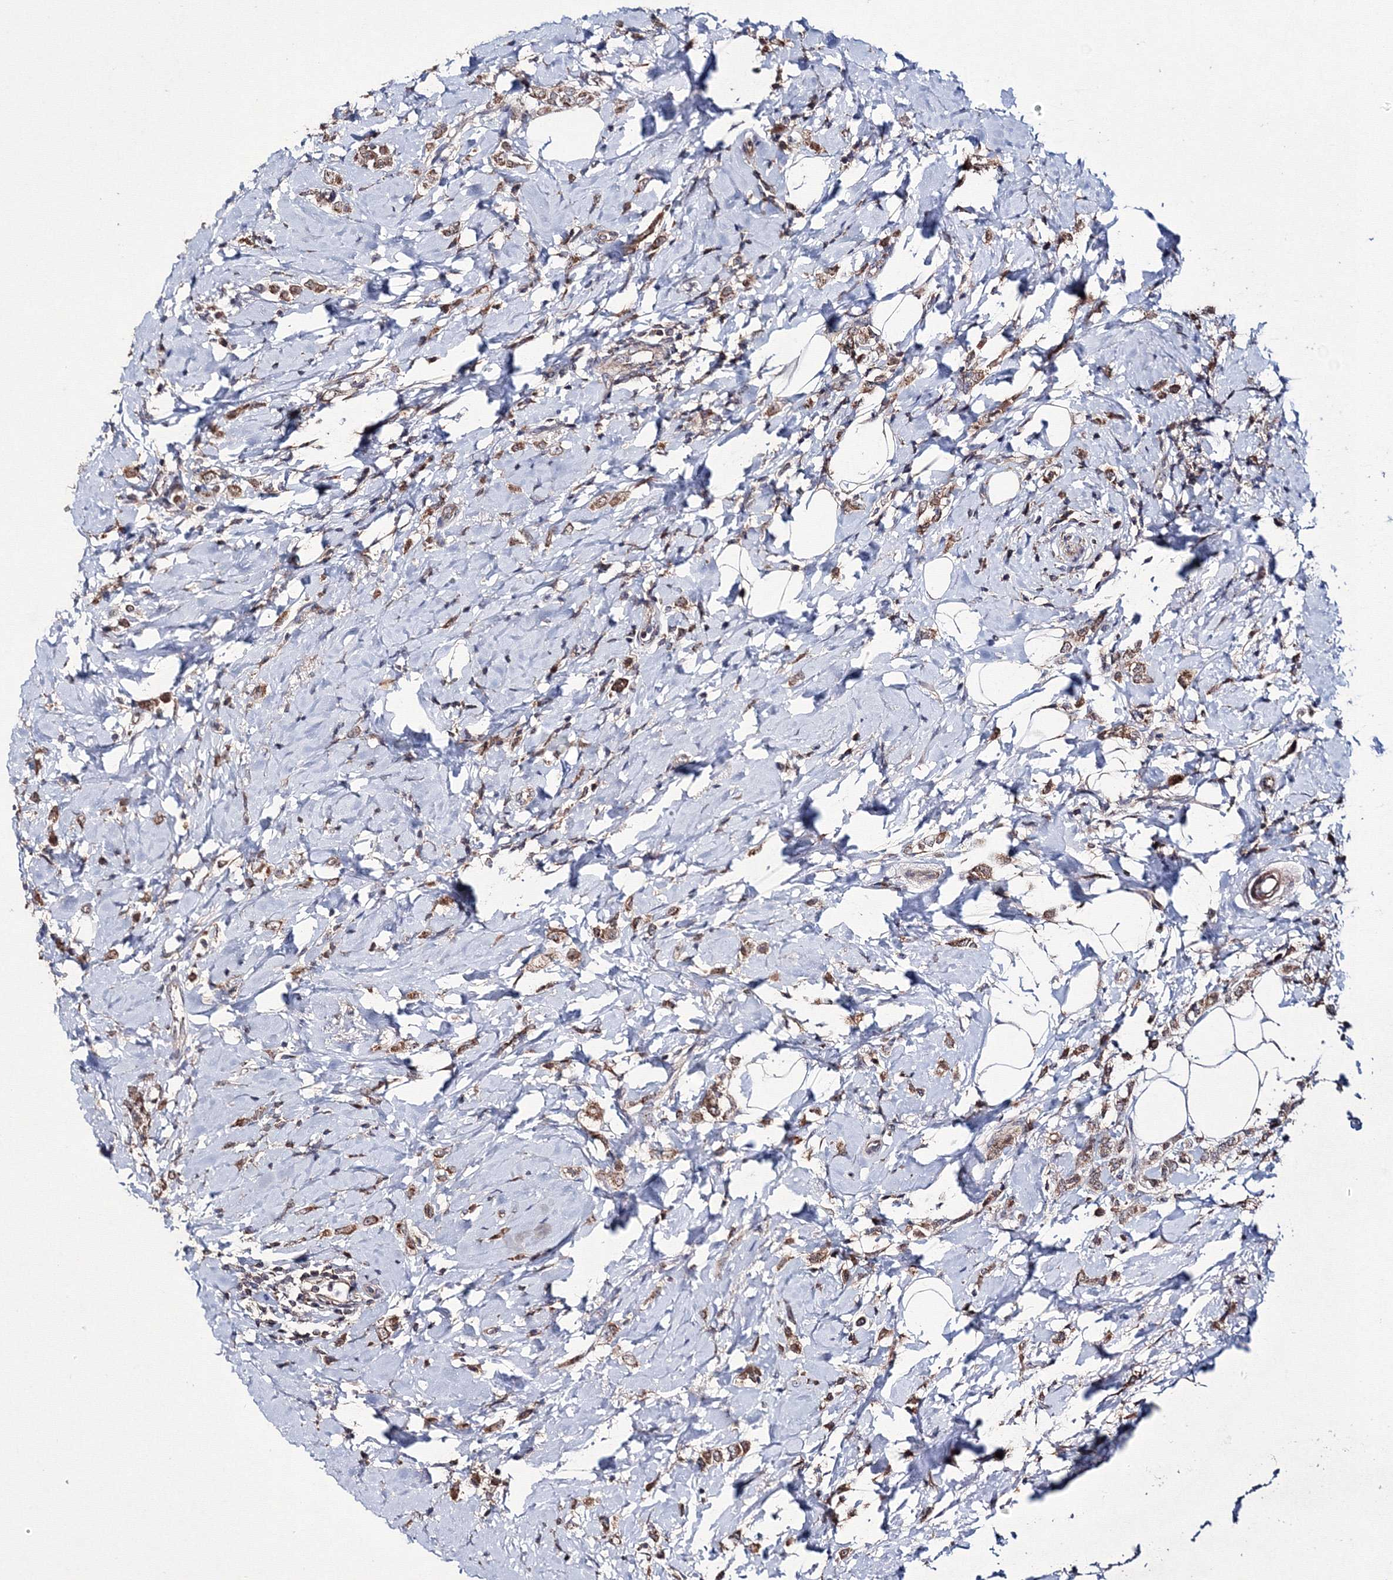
{"staining": {"intensity": "moderate", "quantity": ">75%", "location": "cytoplasmic/membranous"}, "tissue": "breast cancer", "cell_type": "Tumor cells", "image_type": "cancer", "snomed": [{"axis": "morphology", "description": "Lobular carcinoma"}, {"axis": "topography", "description": "Breast"}], "caption": "Moderate cytoplasmic/membranous positivity for a protein is identified in about >75% of tumor cells of breast lobular carcinoma using immunohistochemistry.", "gene": "PPP2R2B", "patient": {"sex": "female", "age": 47}}